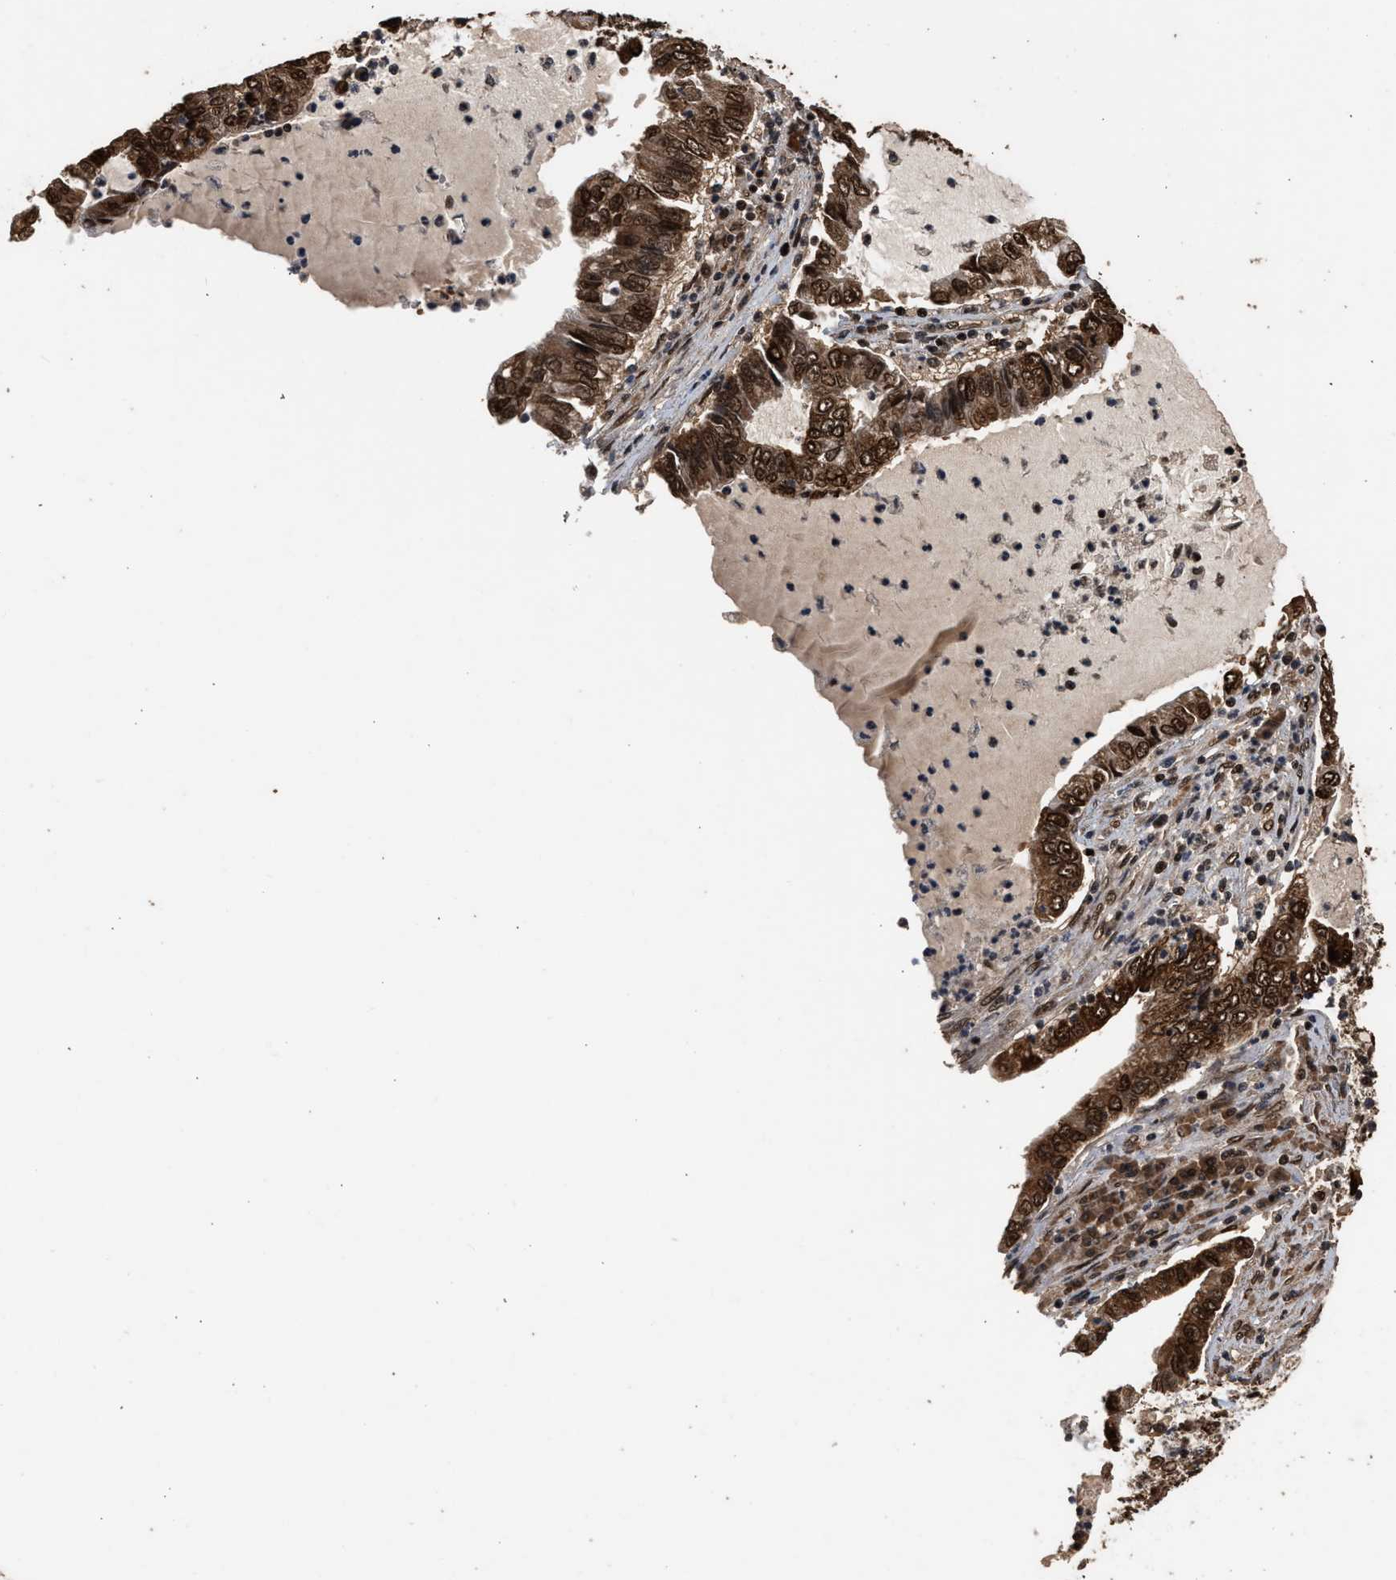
{"staining": {"intensity": "strong", "quantity": ">75%", "location": "nuclear"}, "tissue": "lung cancer", "cell_type": "Tumor cells", "image_type": "cancer", "snomed": [{"axis": "morphology", "description": "Adenocarcinoma, NOS"}, {"axis": "topography", "description": "Lung"}], "caption": "An IHC histopathology image of tumor tissue is shown. Protein staining in brown highlights strong nuclear positivity in lung cancer (adenocarcinoma) within tumor cells.", "gene": "PPP4R3B", "patient": {"sex": "female", "age": 51}}